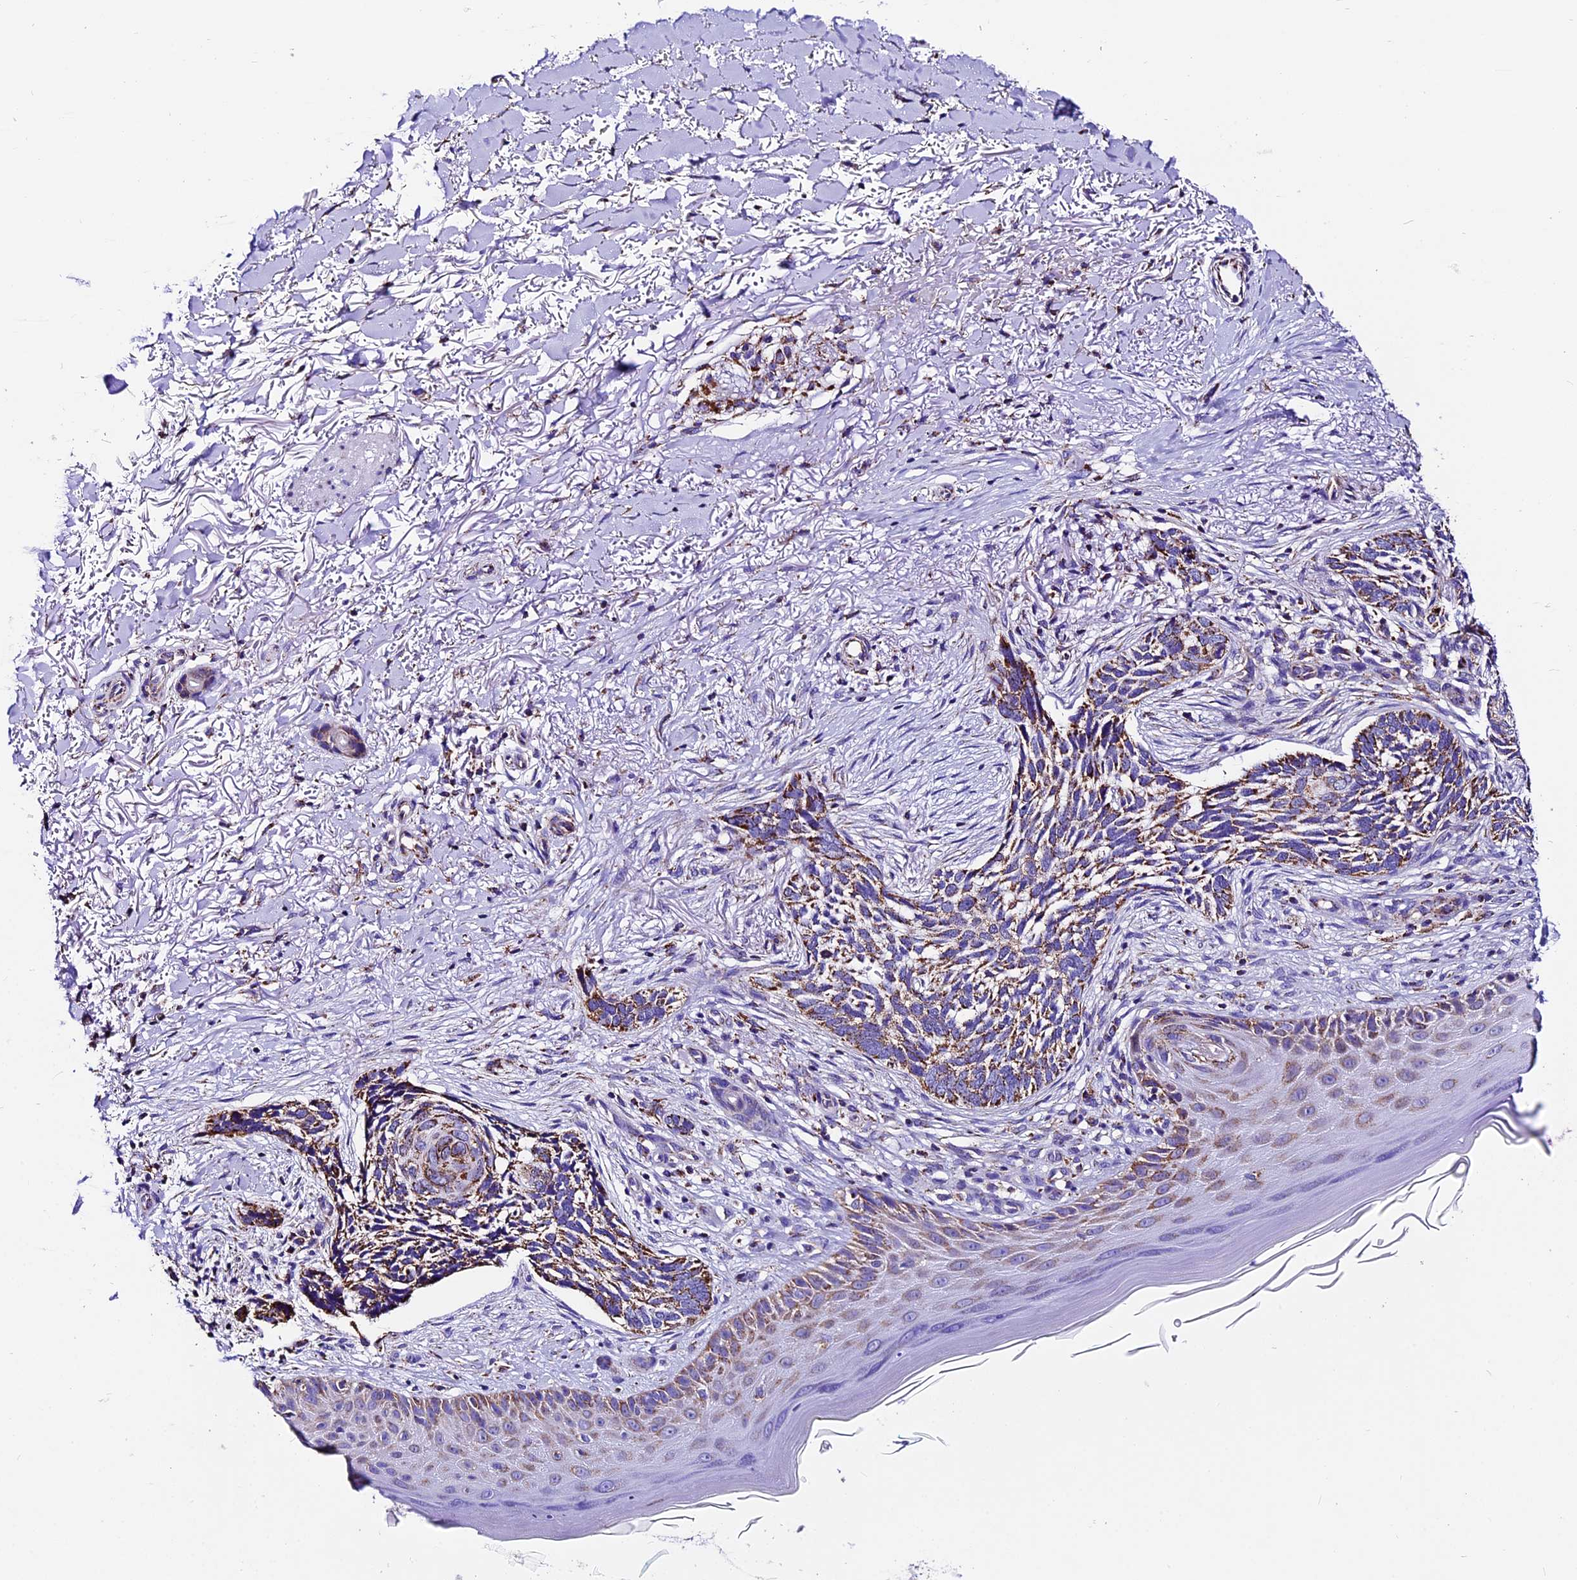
{"staining": {"intensity": "strong", "quantity": "25%-75%", "location": "cytoplasmic/membranous"}, "tissue": "skin cancer", "cell_type": "Tumor cells", "image_type": "cancer", "snomed": [{"axis": "morphology", "description": "Normal tissue, NOS"}, {"axis": "morphology", "description": "Basal cell carcinoma"}, {"axis": "topography", "description": "Skin"}], "caption": "This micrograph displays skin cancer stained with immunohistochemistry to label a protein in brown. The cytoplasmic/membranous of tumor cells show strong positivity for the protein. Nuclei are counter-stained blue.", "gene": "DCAF5", "patient": {"sex": "female", "age": 67}}